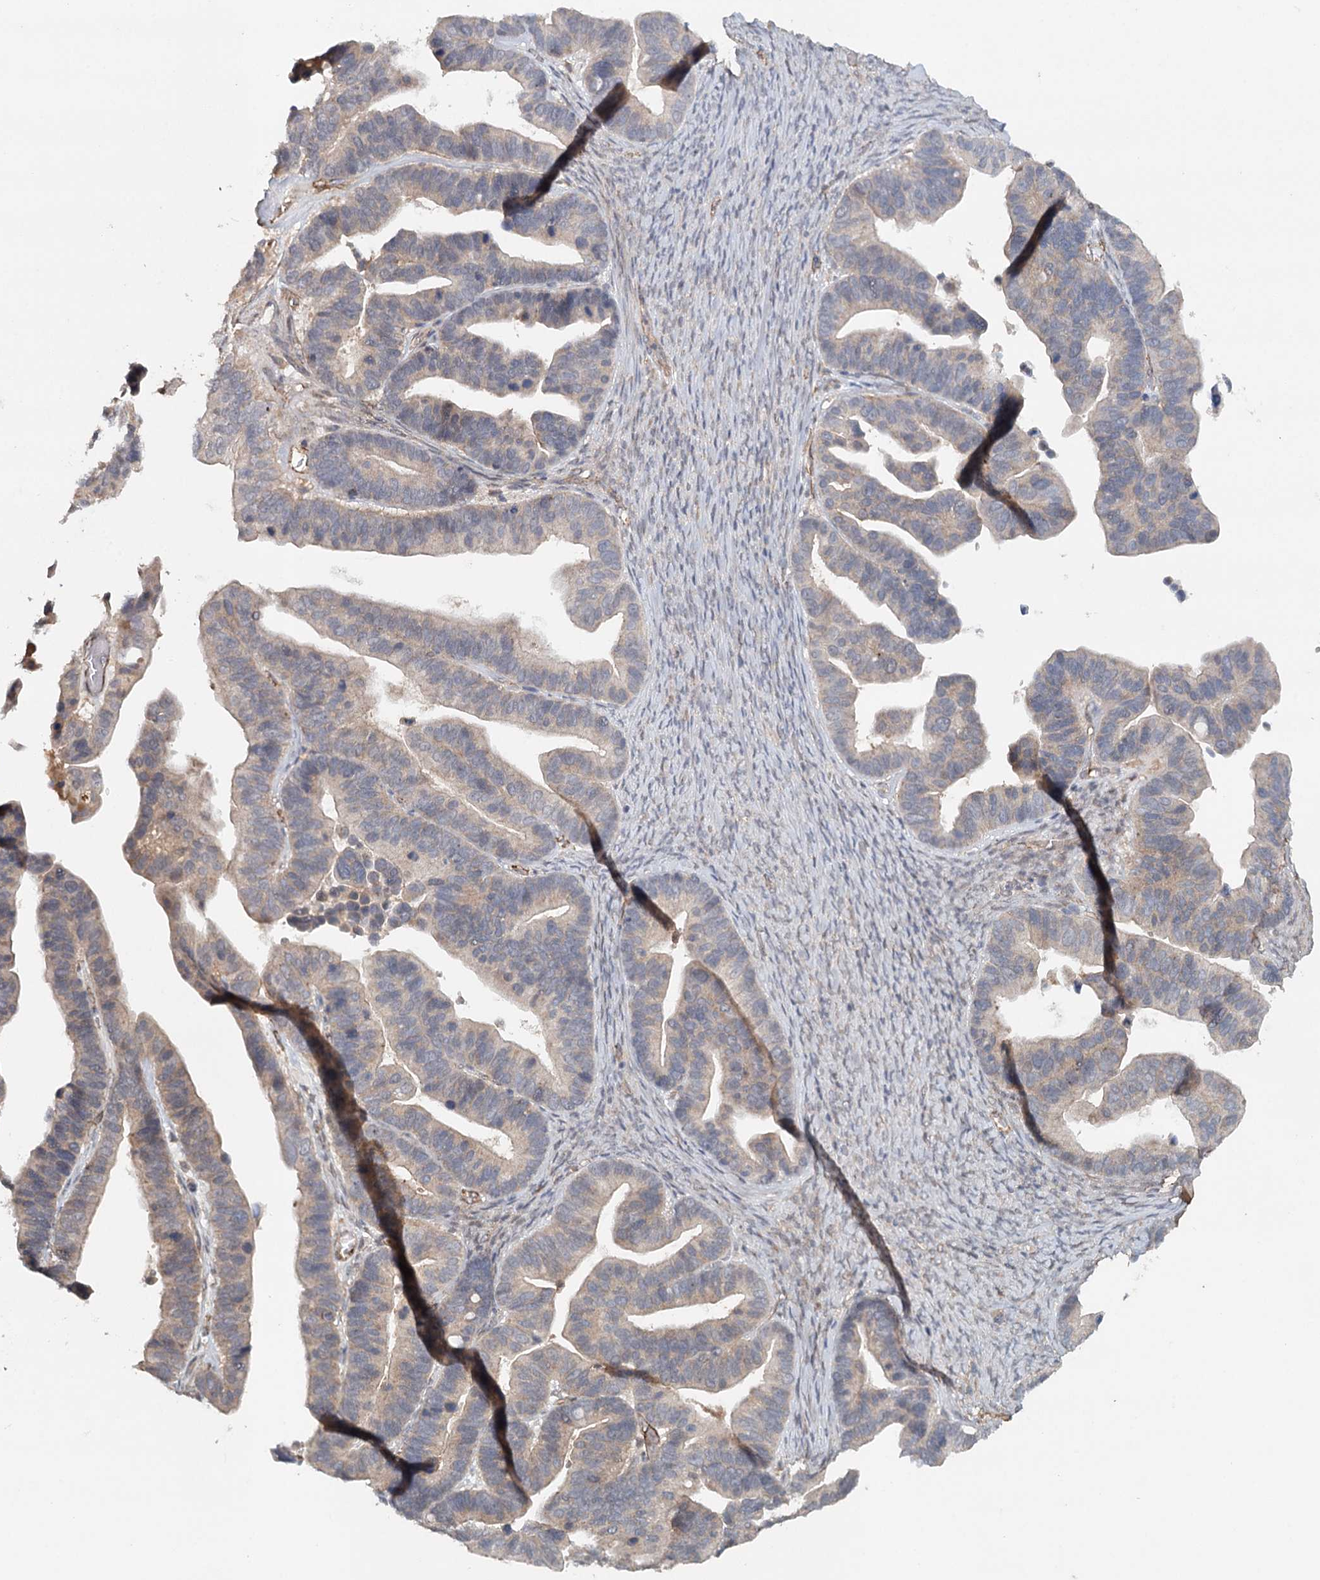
{"staining": {"intensity": "weak", "quantity": "<25%", "location": "cytoplasmic/membranous"}, "tissue": "ovarian cancer", "cell_type": "Tumor cells", "image_type": "cancer", "snomed": [{"axis": "morphology", "description": "Cystadenocarcinoma, serous, NOS"}, {"axis": "topography", "description": "Ovary"}], "caption": "IHC photomicrograph of human serous cystadenocarcinoma (ovarian) stained for a protein (brown), which demonstrates no positivity in tumor cells.", "gene": "SYNPO", "patient": {"sex": "female", "age": 56}}